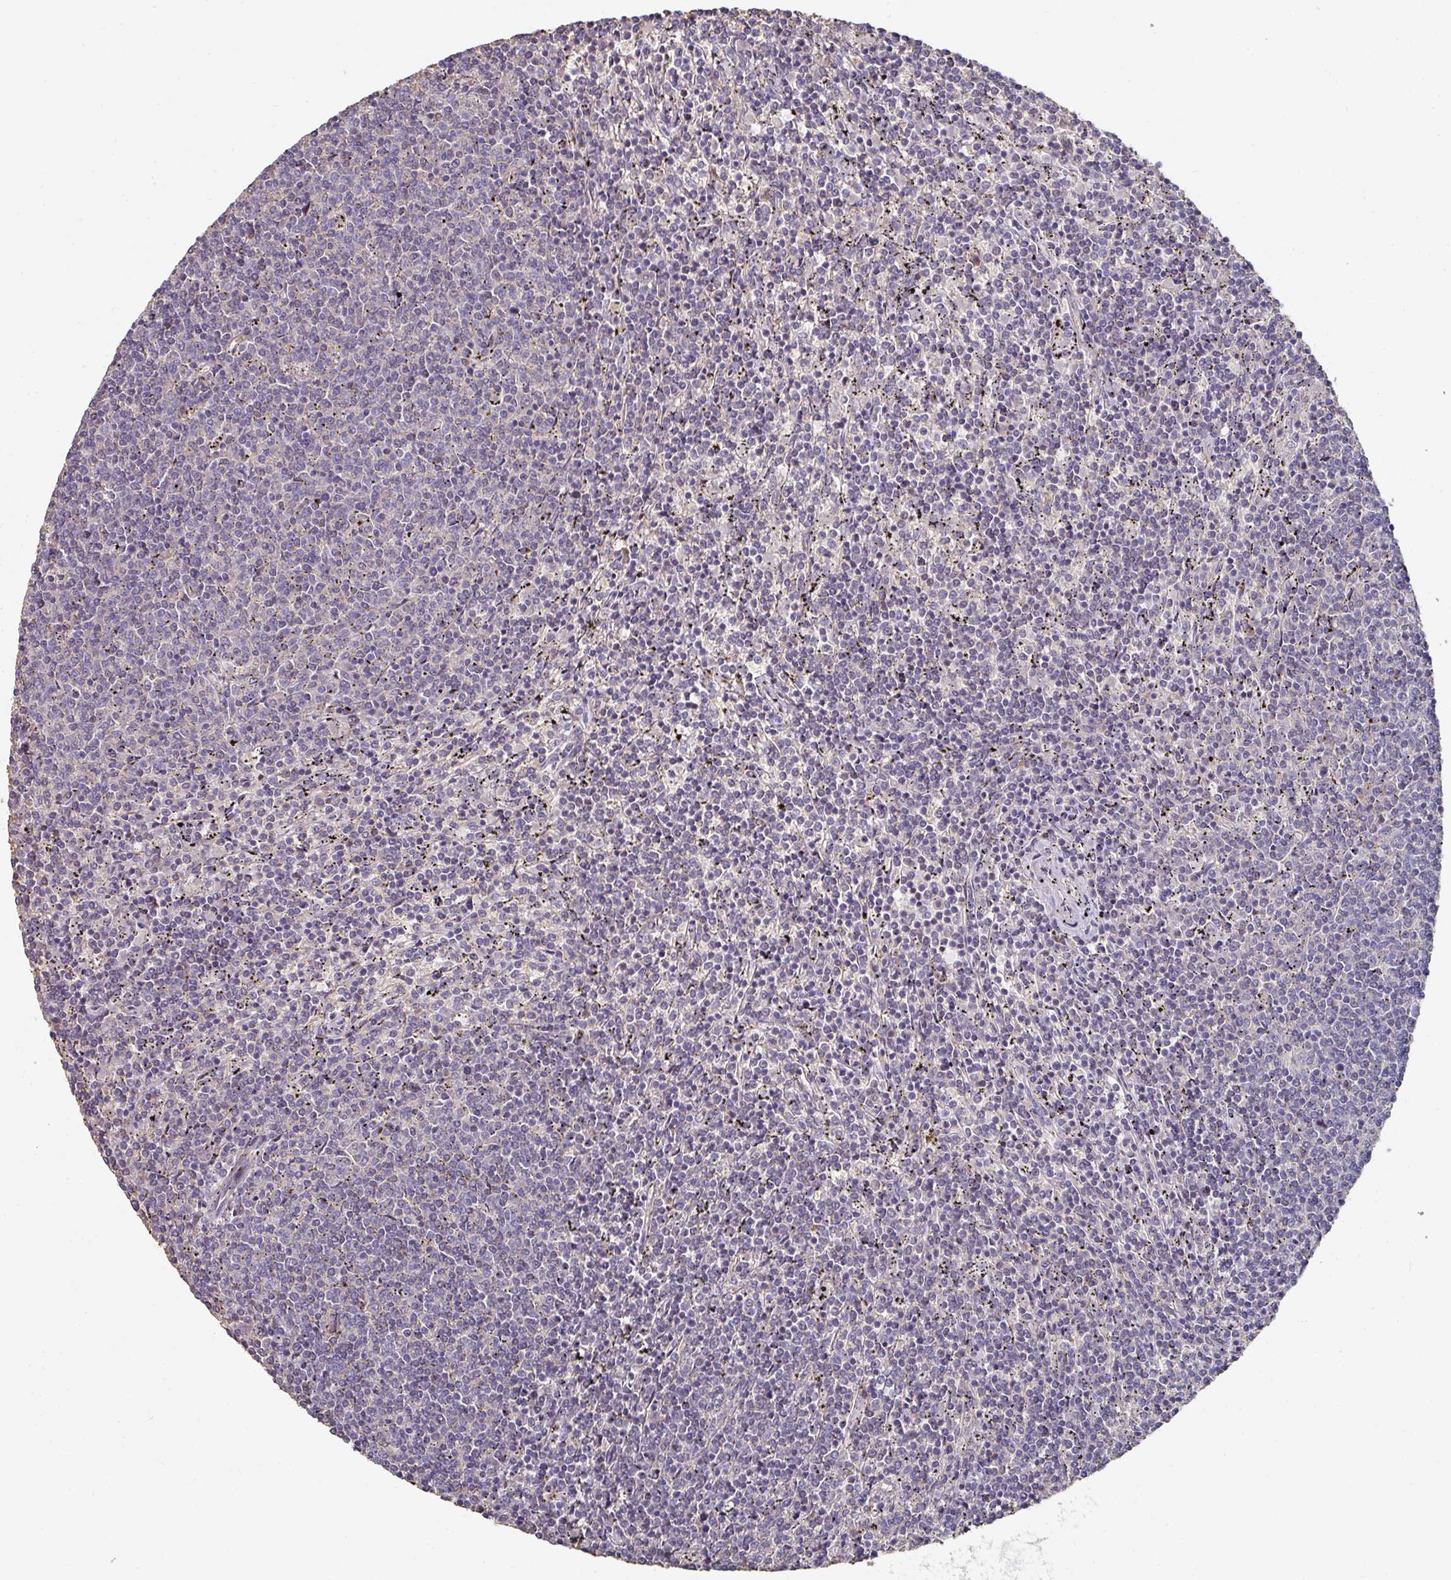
{"staining": {"intensity": "negative", "quantity": "none", "location": "none"}, "tissue": "lymphoma", "cell_type": "Tumor cells", "image_type": "cancer", "snomed": [{"axis": "morphology", "description": "Malignant lymphoma, non-Hodgkin's type, Low grade"}, {"axis": "topography", "description": "Spleen"}], "caption": "Immunohistochemistry (IHC) micrograph of neoplastic tissue: human malignant lymphoma, non-Hodgkin's type (low-grade) stained with DAB (3,3'-diaminobenzidine) reveals no significant protein expression in tumor cells. The staining was performed using DAB to visualize the protein expression in brown, while the nuclei were stained in blue with hematoxylin (Magnification: 20x).", "gene": "PYROXD2", "patient": {"sex": "female", "age": 50}}